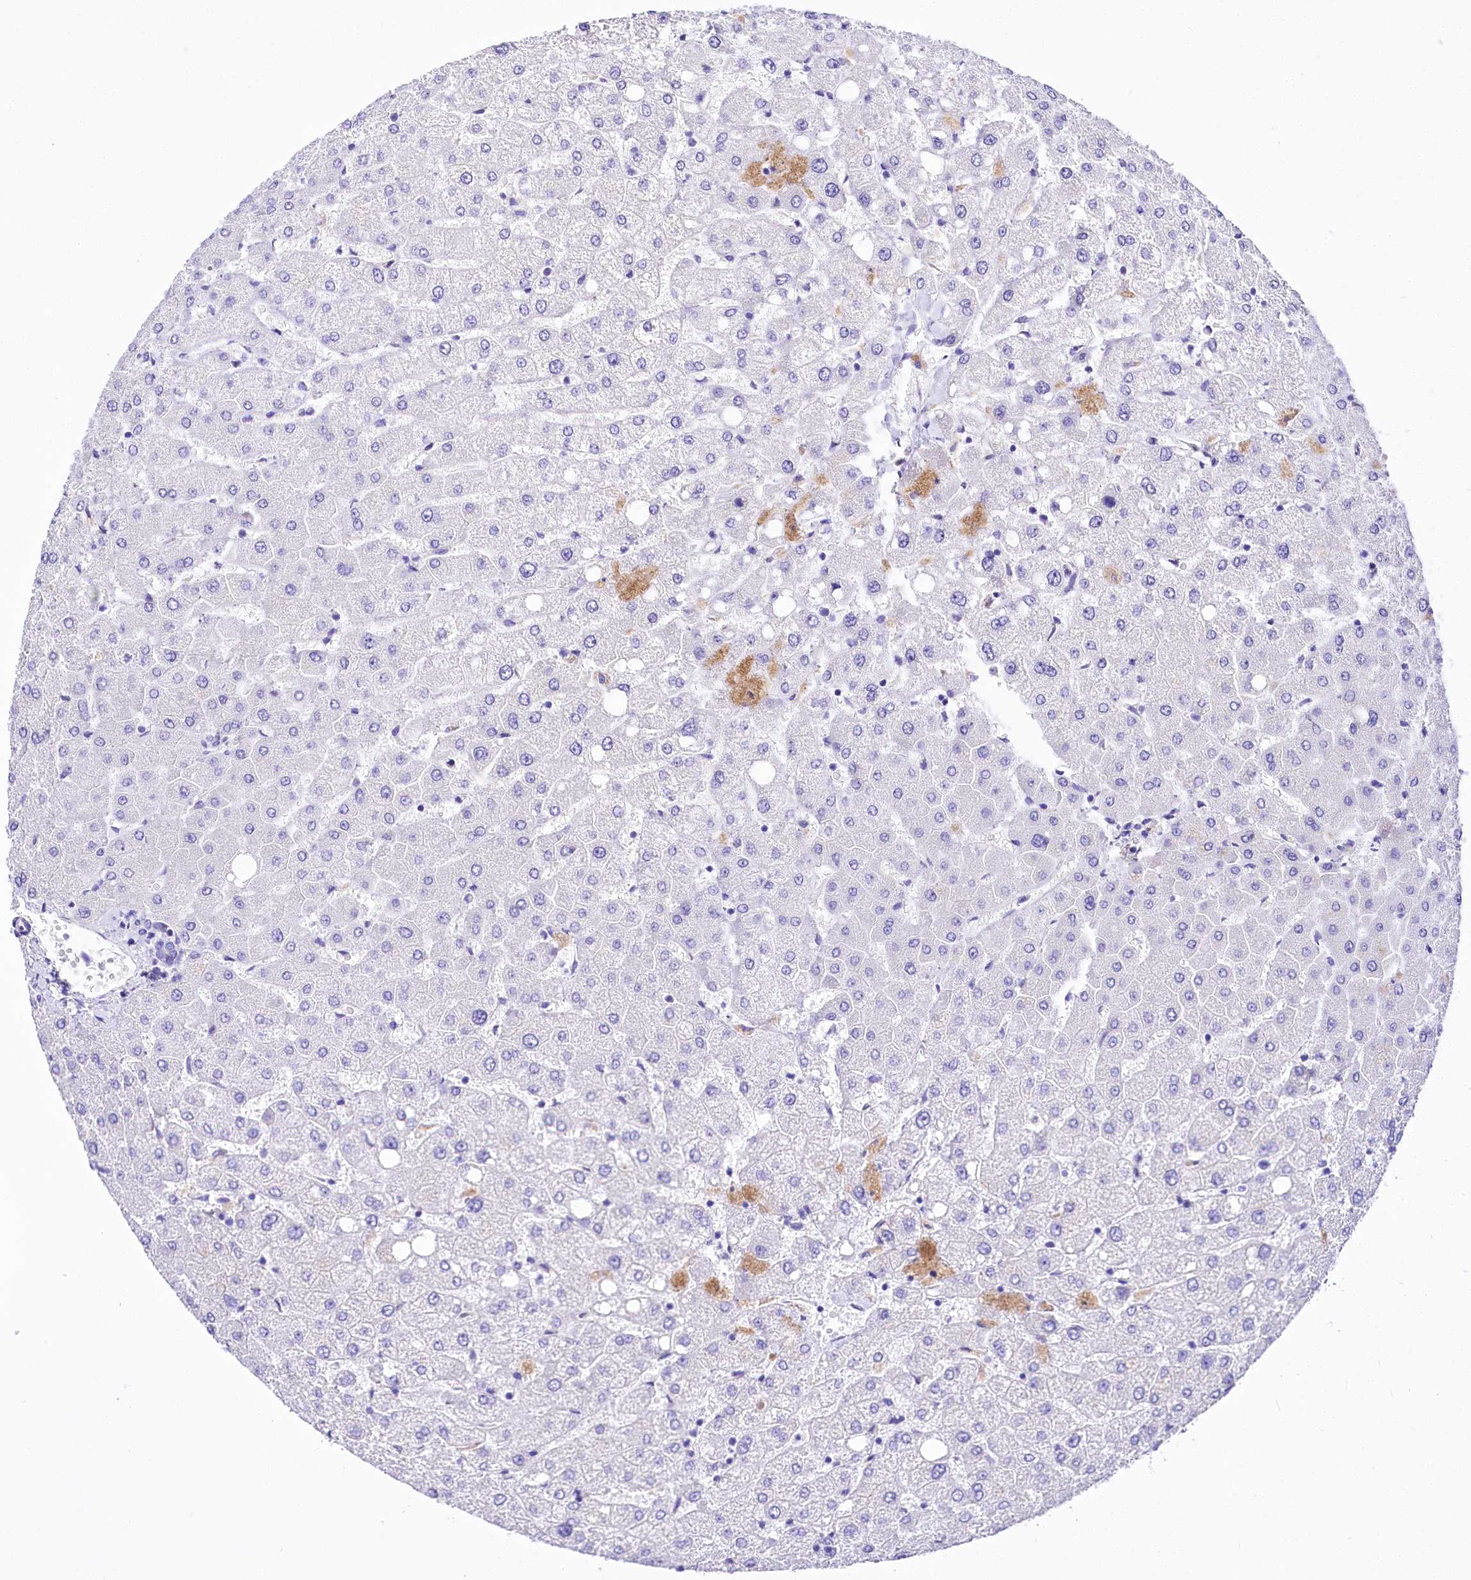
{"staining": {"intensity": "negative", "quantity": "none", "location": "none"}, "tissue": "liver", "cell_type": "Cholangiocytes", "image_type": "normal", "snomed": [{"axis": "morphology", "description": "Normal tissue, NOS"}, {"axis": "topography", "description": "Liver"}], "caption": "Immunohistochemical staining of normal human liver displays no significant staining in cholangiocytes. The staining is performed using DAB (3,3'-diaminobenzidine) brown chromogen with nuclei counter-stained in using hematoxylin.", "gene": "A2ML1", "patient": {"sex": "female", "age": 54}}